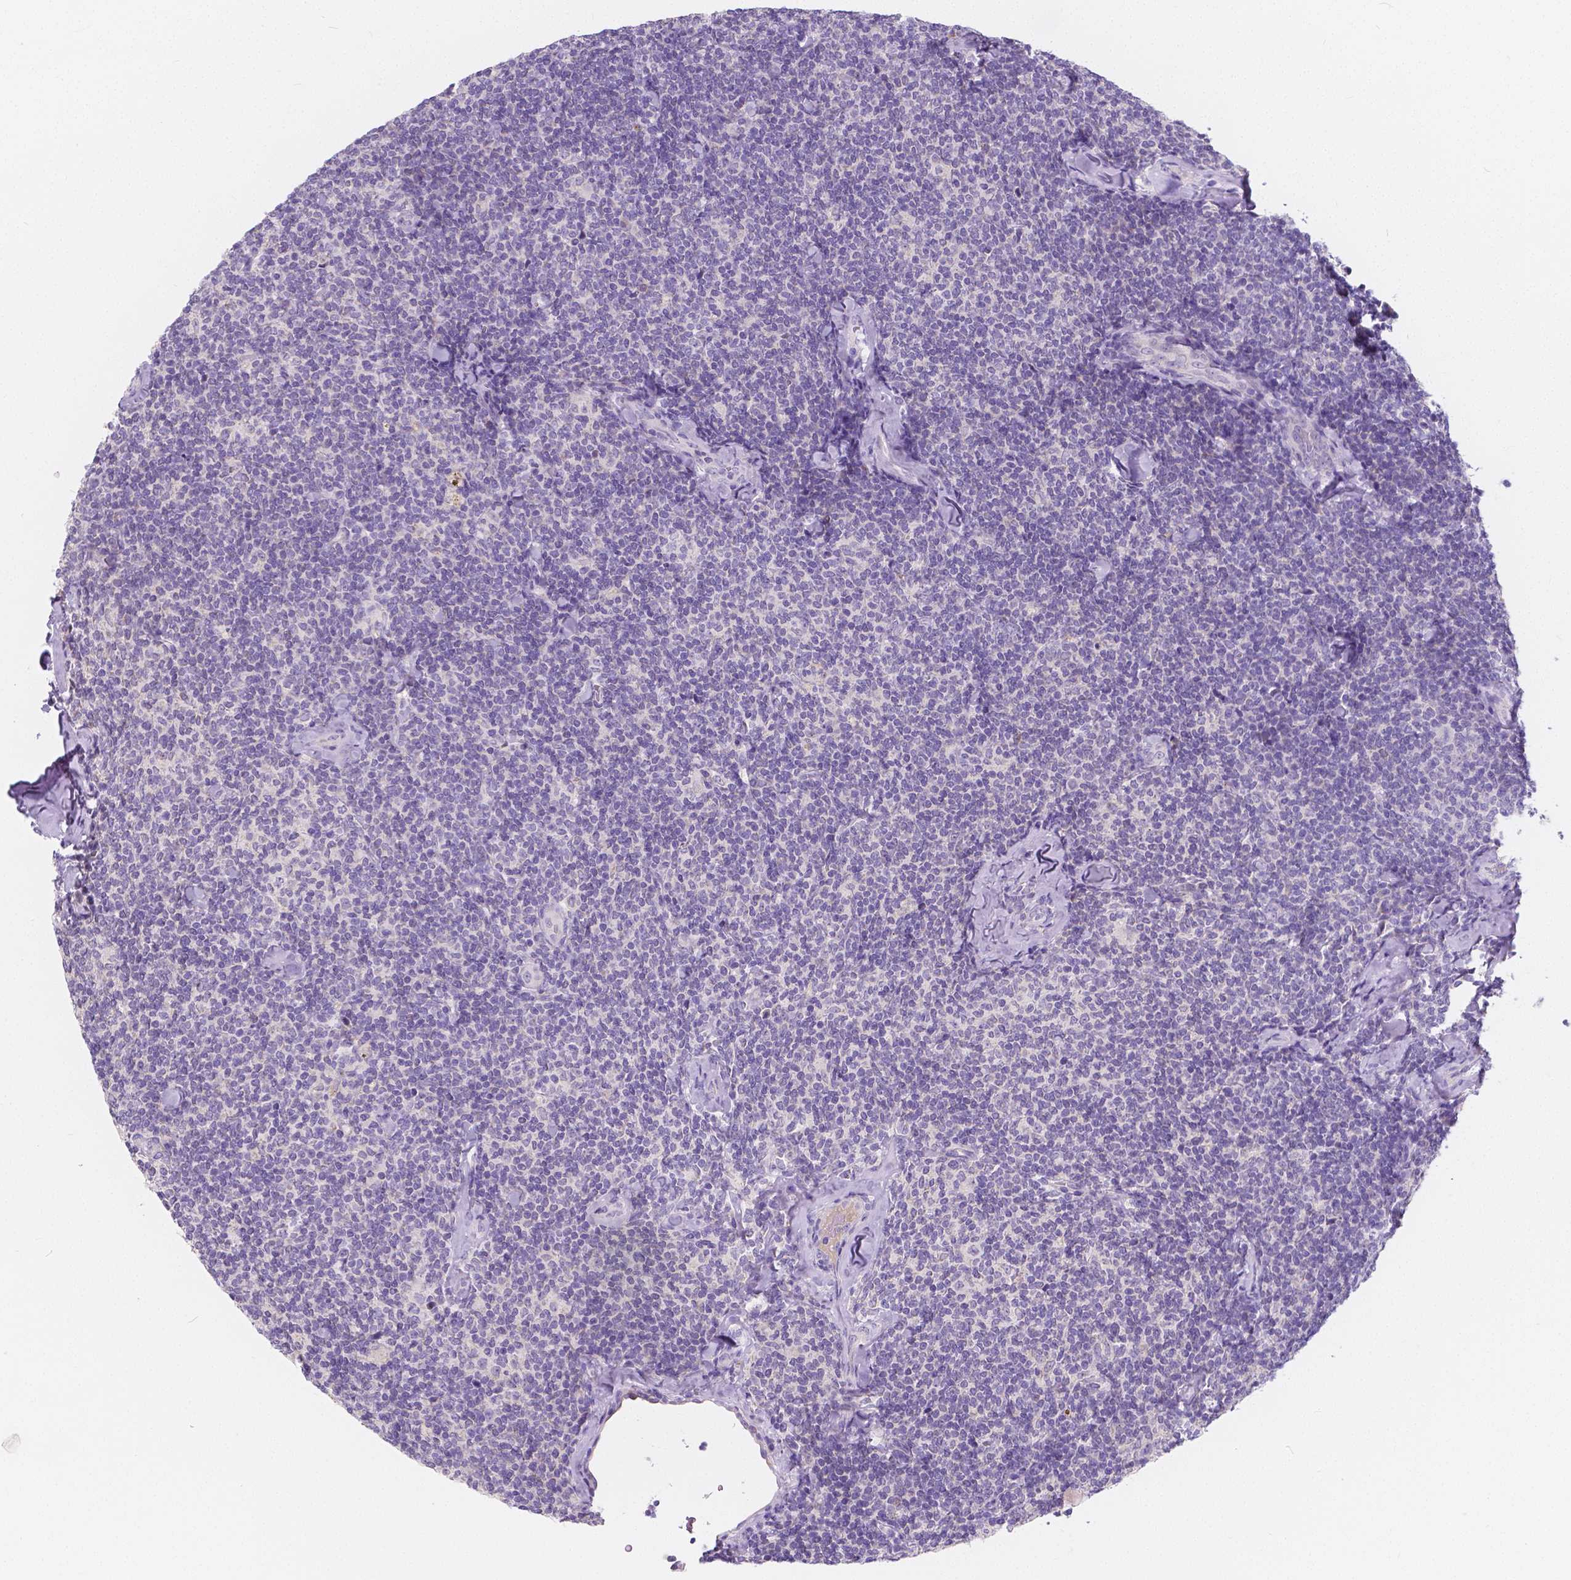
{"staining": {"intensity": "negative", "quantity": "none", "location": "none"}, "tissue": "lymphoma", "cell_type": "Tumor cells", "image_type": "cancer", "snomed": [{"axis": "morphology", "description": "Malignant lymphoma, non-Hodgkin's type, Low grade"}, {"axis": "topography", "description": "Lymph node"}], "caption": "This image is of malignant lymphoma, non-Hodgkin's type (low-grade) stained with immunohistochemistry to label a protein in brown with the nuclei are counter-stained blue. There is no expression in tumor cells.", "gene": "RNF186", "patient": {"sex": "female", "age": 56}}